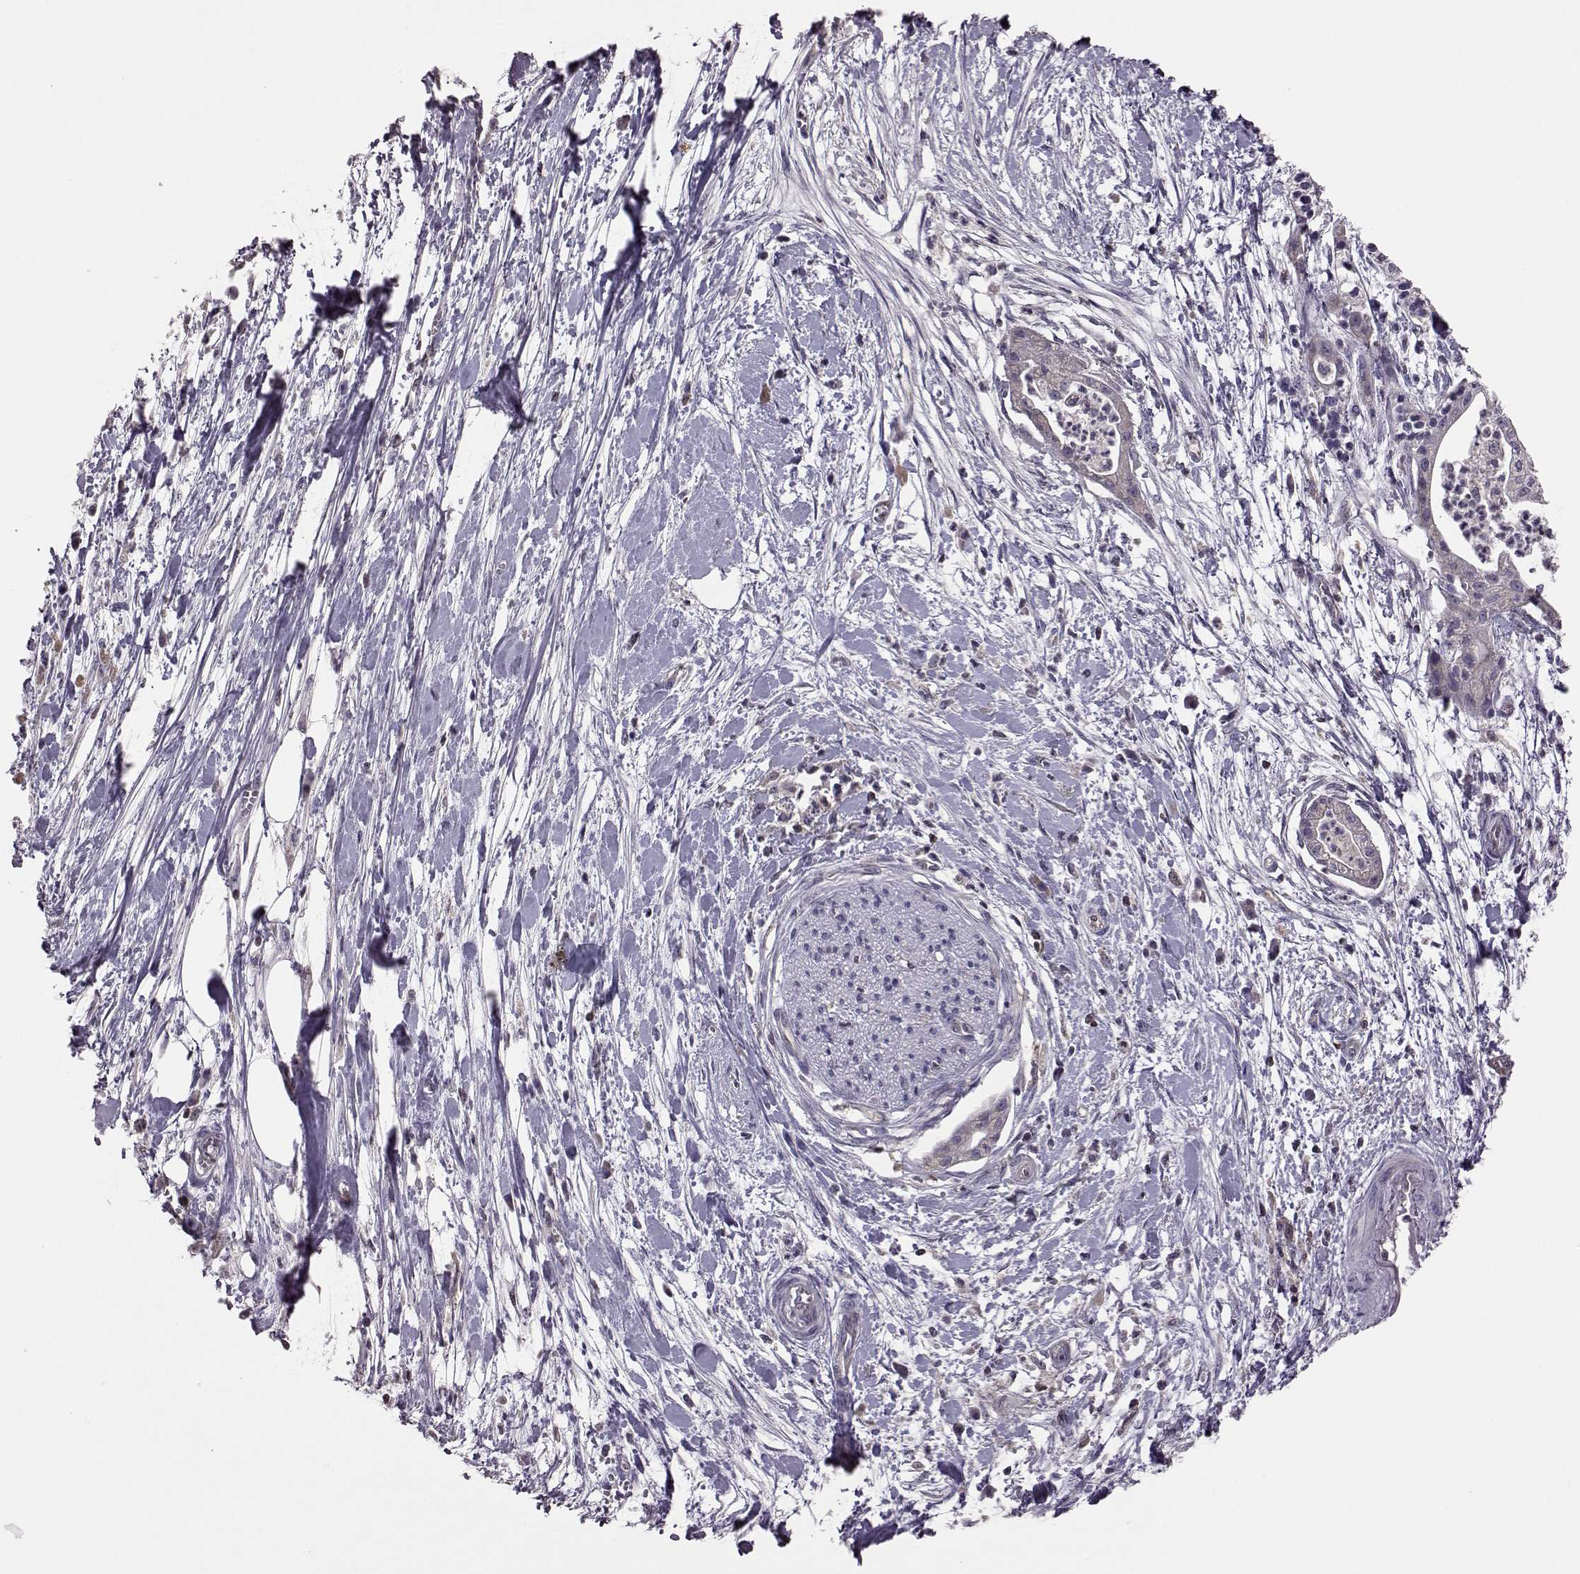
{"staining": {"intensity": "negative", "quantity": "none", "location": "none"}, "tissue": "pancreatic cancer", "cell_type": "Tumor cells", "image_type": "cancer", "snomed": [{"axis": "morphology", "description": "Normal tissue, NOS"}, {"axis": "morphology", "description": "Adenocarcinoma, NOS"}, {"axis": "topography", "description": "Lymph node"}, {"axis": "topography", "description": "Pancreas"}], "caption": "Micrograph shows no significant protein expression in tumor cells of pancreatic cancer (adenocarcinoma).", "gene": "CDC42SE1", "patient": {"sex": "female", "age": 58}}